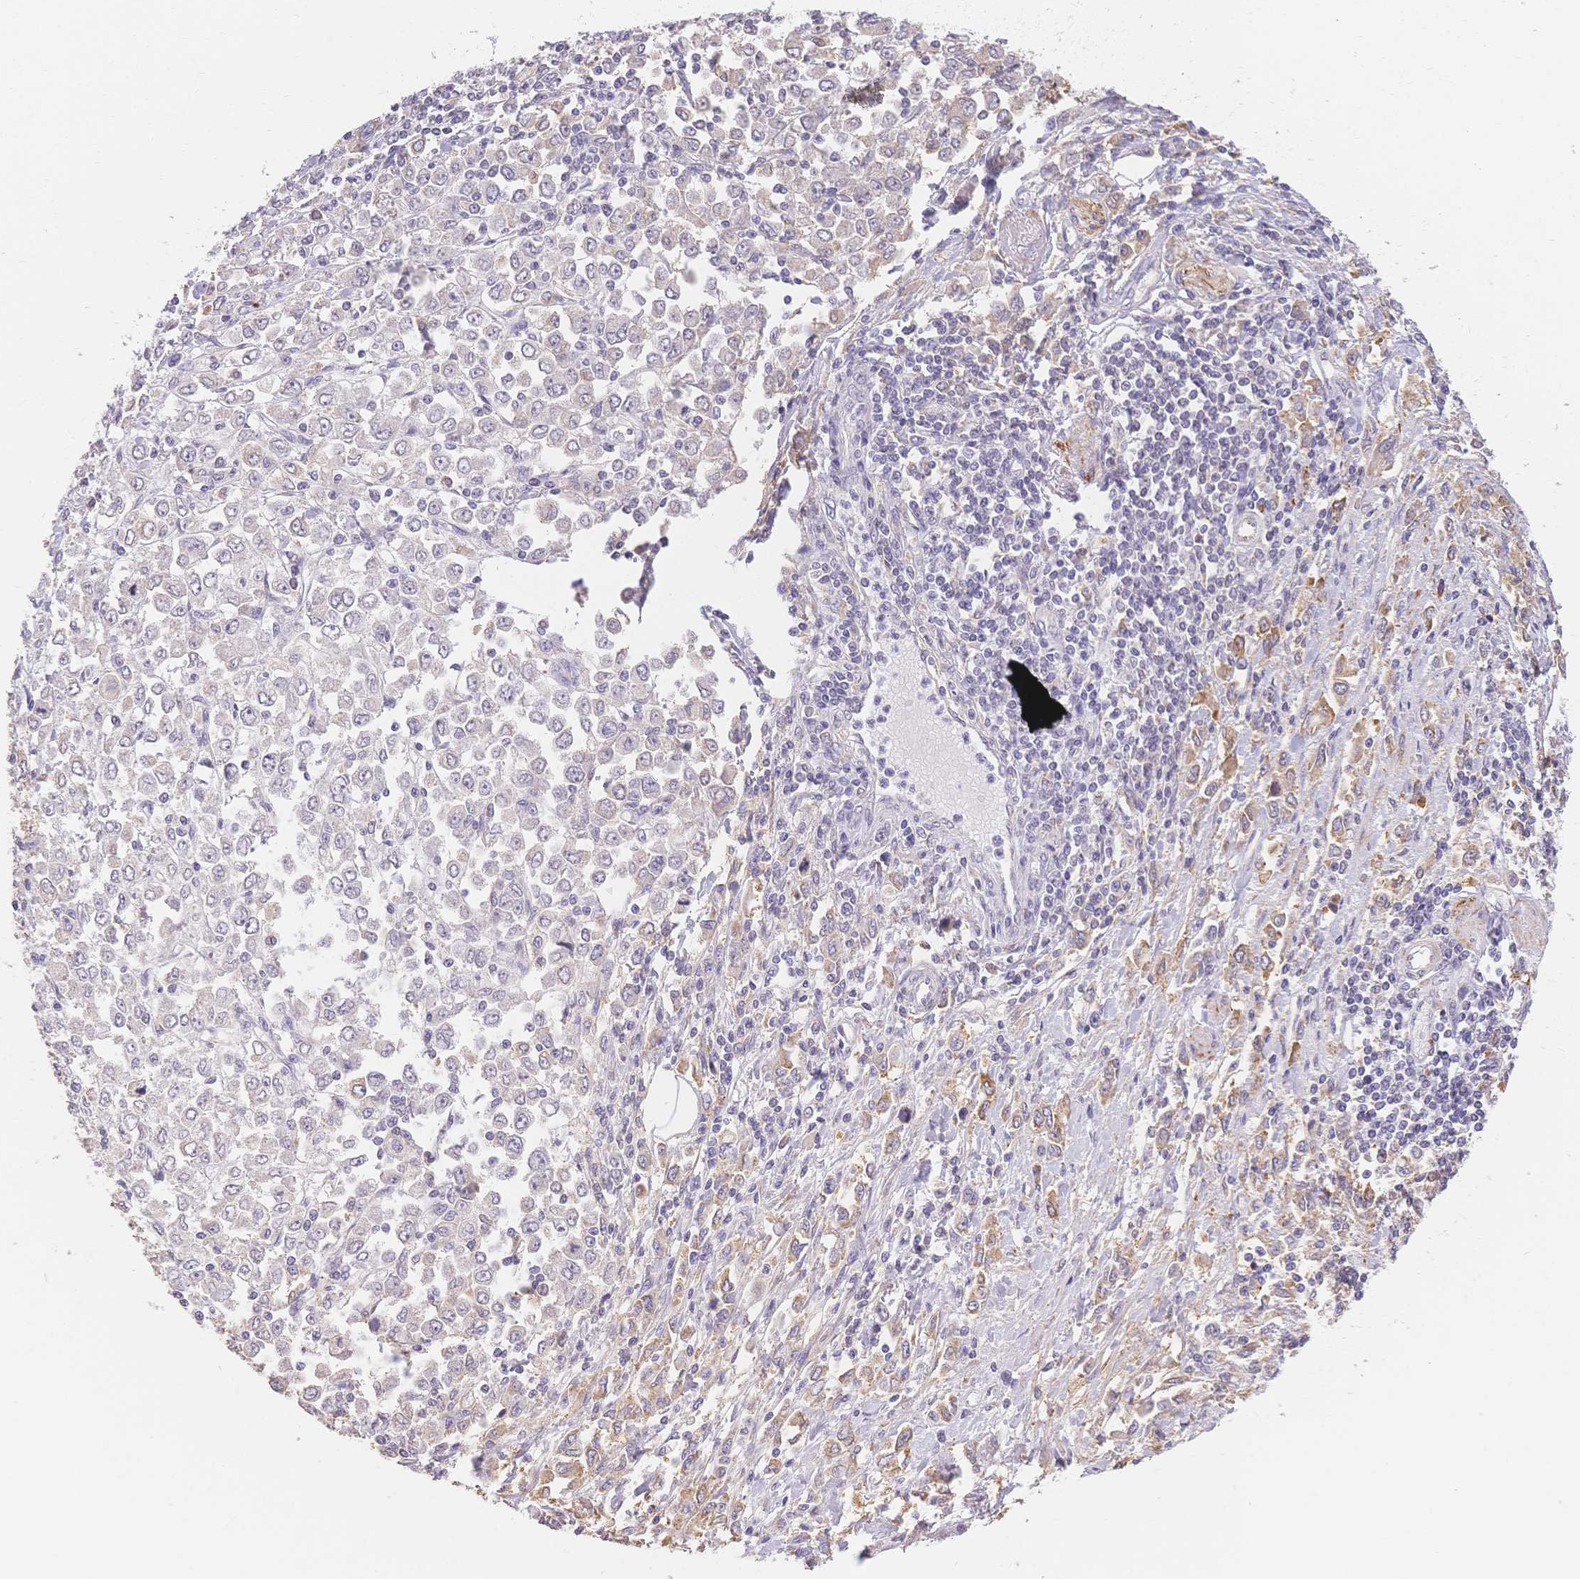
{"staining": {"intensity": "weak", "quantity": "<25%", "location": "cytoplasmic/membranous"}, "tissue": "stomach cancer", "cell_type": "Tumor cells", "image_type": "cancer", "snomed": [{"axis": "morphology", "description": "Adenocarcinoma, NOS"}, {"axis": "topography", "description": "Stomach, upper"}], "caption": "Histopathology image shows no significant protein expression in tumor cells of stomach cancer (adenocarcinoma). (DAB (3,3'-diaminobenzidine) immunohistochemistry (IHC) with hematoxylin counter stain).", "gene": "HS3ST5", "patient": {"sex": "male", "age": 70}}